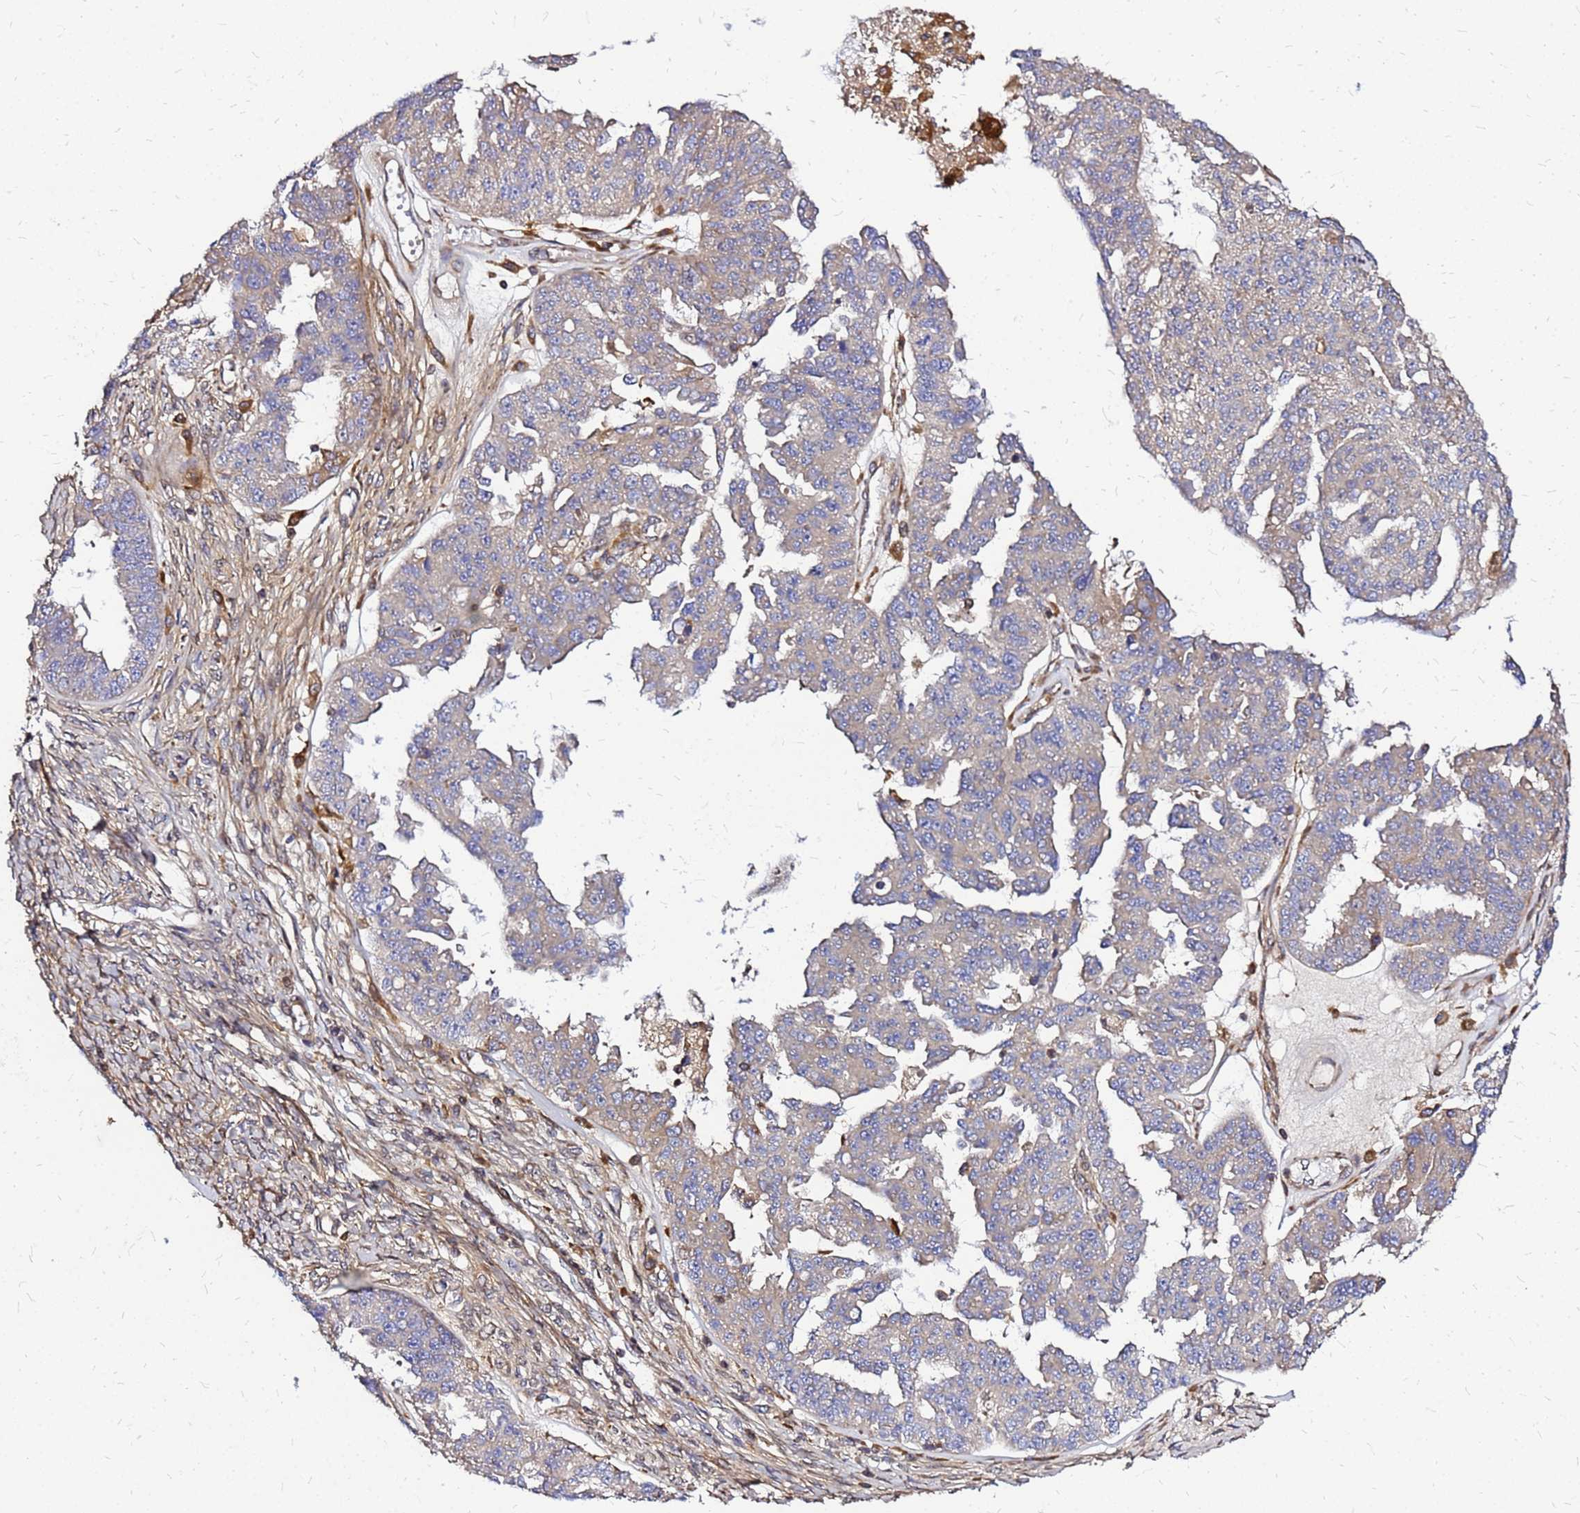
{"staining": {"intensity": "negative", "quantity": "none", "location": "none"}, "tissue": "ovarian cancer", "cell_type": "Tumor cells", "image_type": "cancer", "snomed": [{"axis": "morphology", "description": "Cystadenocarcinoma, serous, NOS"}, {"axis": "topography", "description": "Ovary"}], "caption": "DAB immunohistochemical staining of serous cystadenocarcinoma (ovarian) reveals no significant staining in tumor cells. (DAB immunohistochemistry, high magnification).", "gene": "CYBC1", "patient": {"sex": "female", "age": 58}}